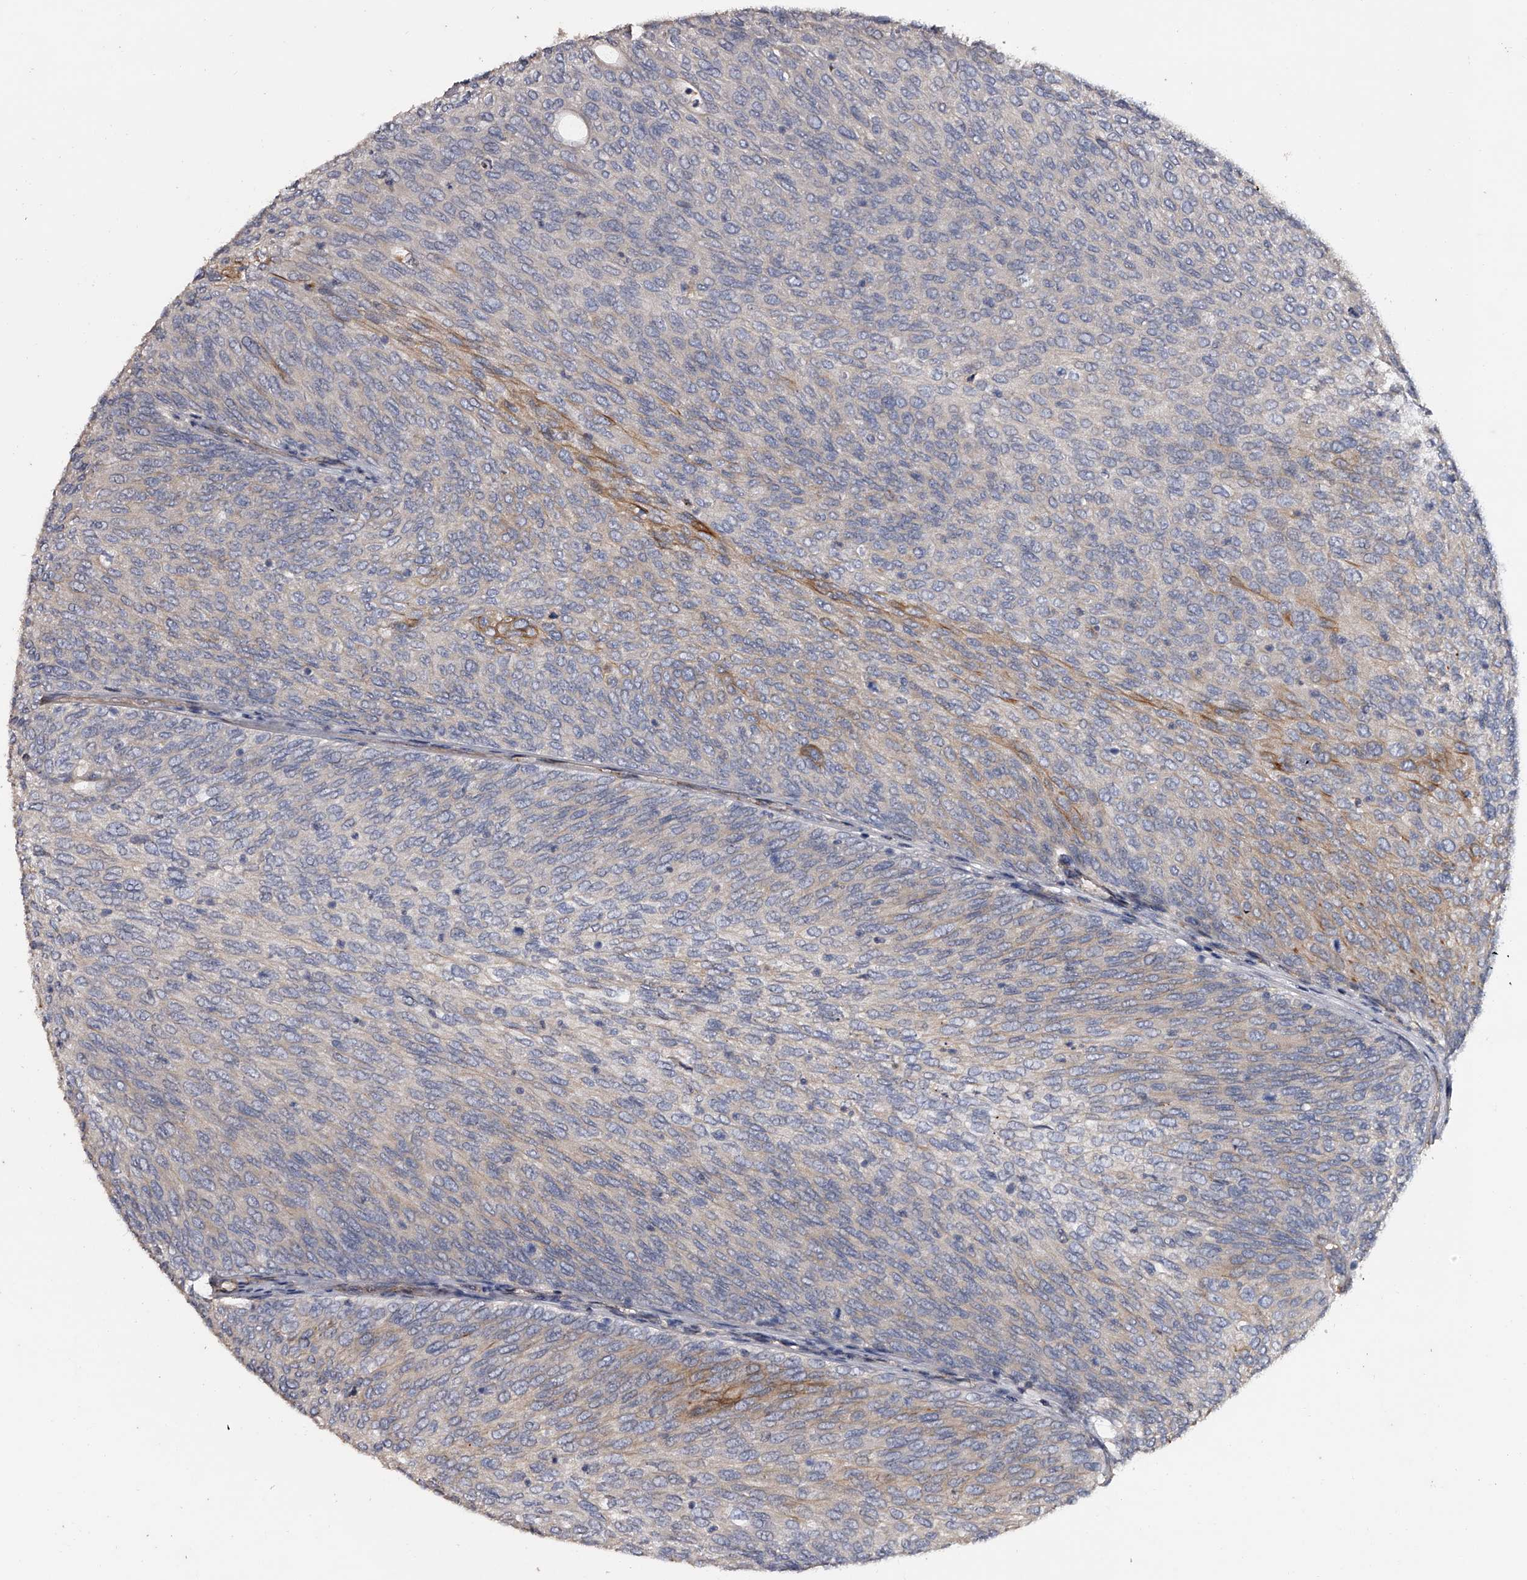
{"staining": {"intensity": "moderate", "quantity": "<25%", "location": "cytoplasmic/membranous"}, "tissue": "urothelial cancer", "cell_type": "Tumor cells", "image_type": "cancer", "snomed": [{"axis": "morphology", "description": "Urothelial carcinoma, Low grade"}, {"axis": "topography", "description": "Urinary bladder"}], "caption": "The micrograph displays a brown stain indicating the presence of a protein in the cytoplasmic/membranous of tumor cells in urothelial cancer. (DAB IHC, brown staining for protein, blue staining for nuclei).", "gene": "MDN1", "patient": {"sex": "female", "age": 79}}